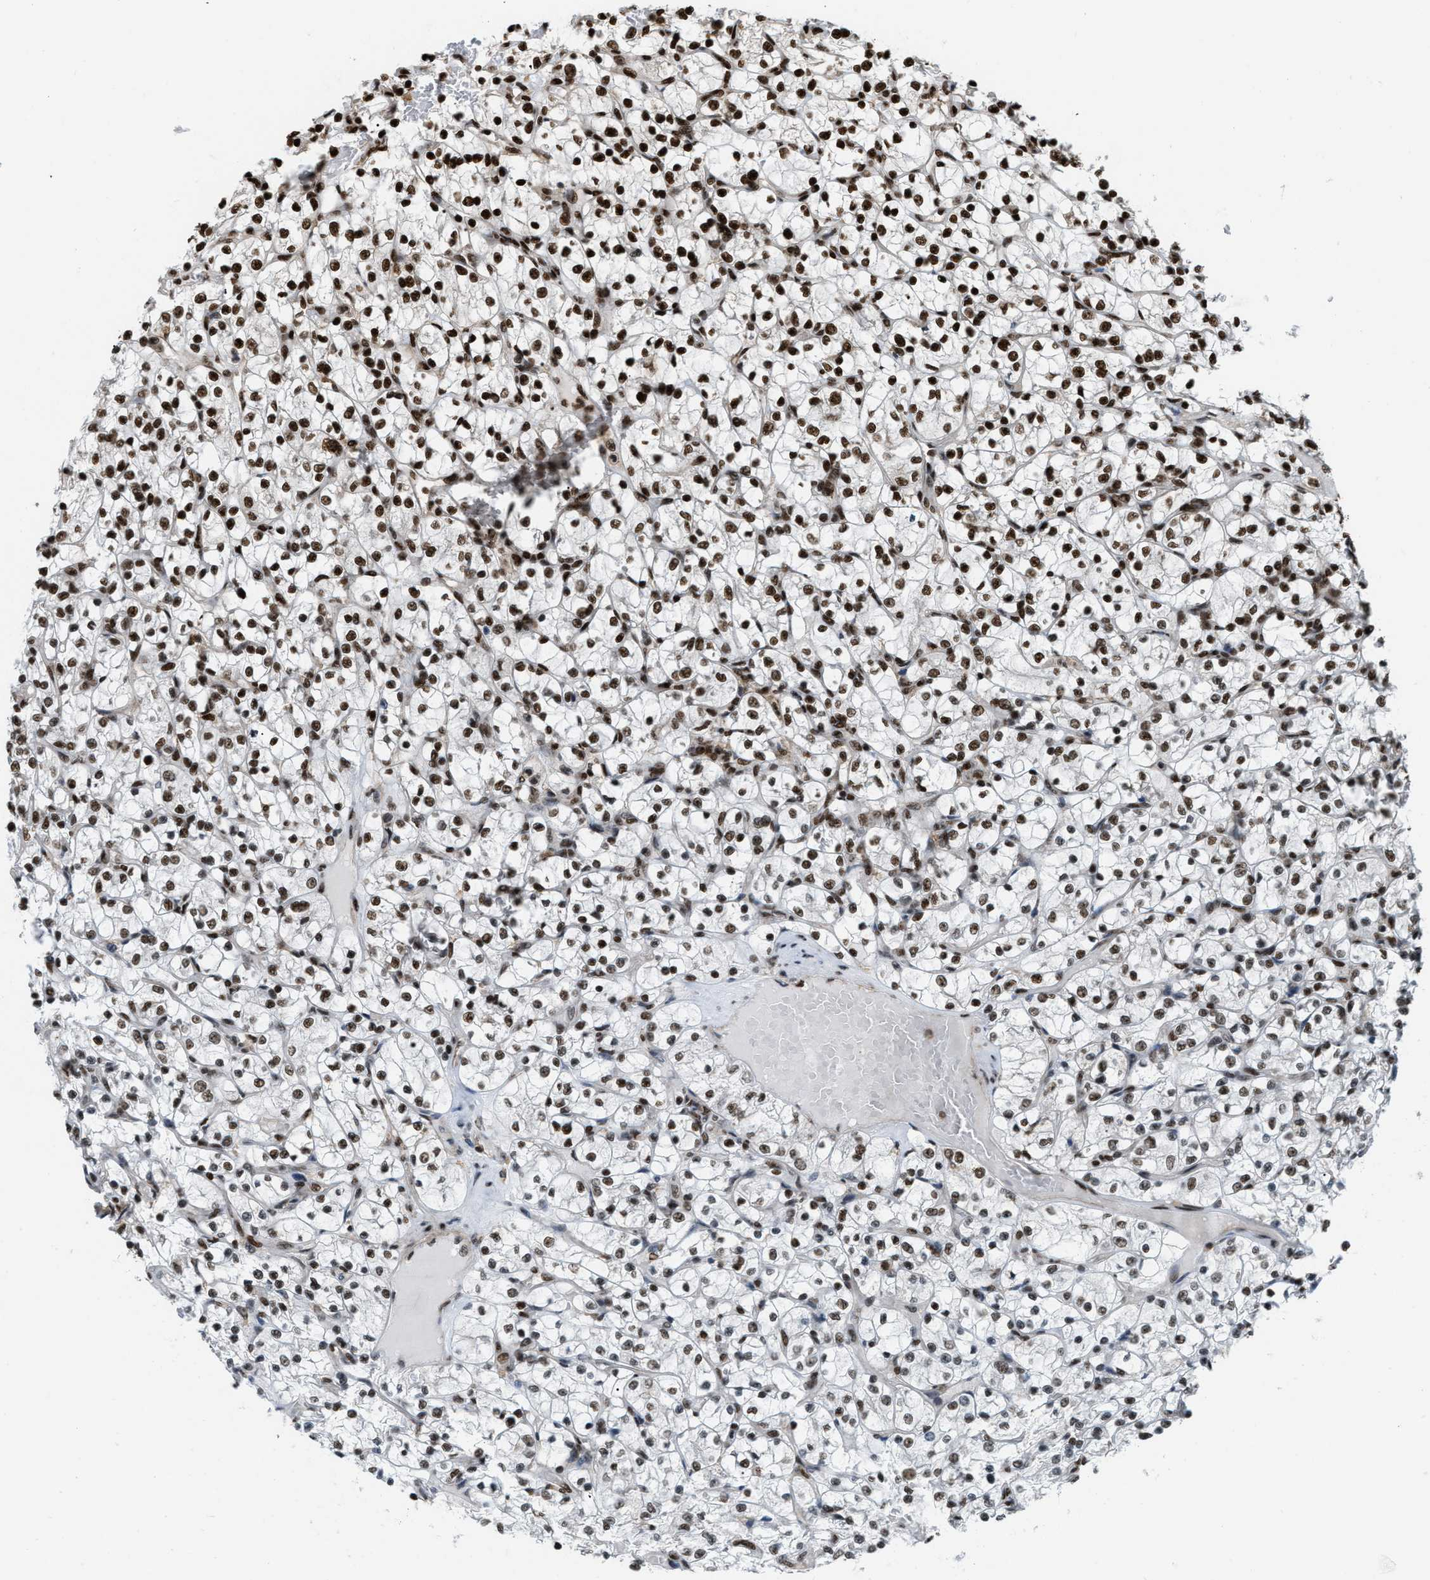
{"staining": {"intensity": "strong", "quantity": ">75%", "location": "nuclear"}, "tissue": "renal cancer", "cell_type": "Tumor cells", "image_type": "cancer", "snomed": [{"axis": "morphology", "description": "Adenocarcinoma, NOS"}, {"axis": "topography", "description": "Kidney"}], "caption": "IHC photomicrograph of renal adenocarcinoma stained for a protein (brown), which exhibits high levels of strong nuclear expression in approximately >75% of tumor cells.", "gene": "NUMA1", "patient": {"sex": "female", "age": 69}}